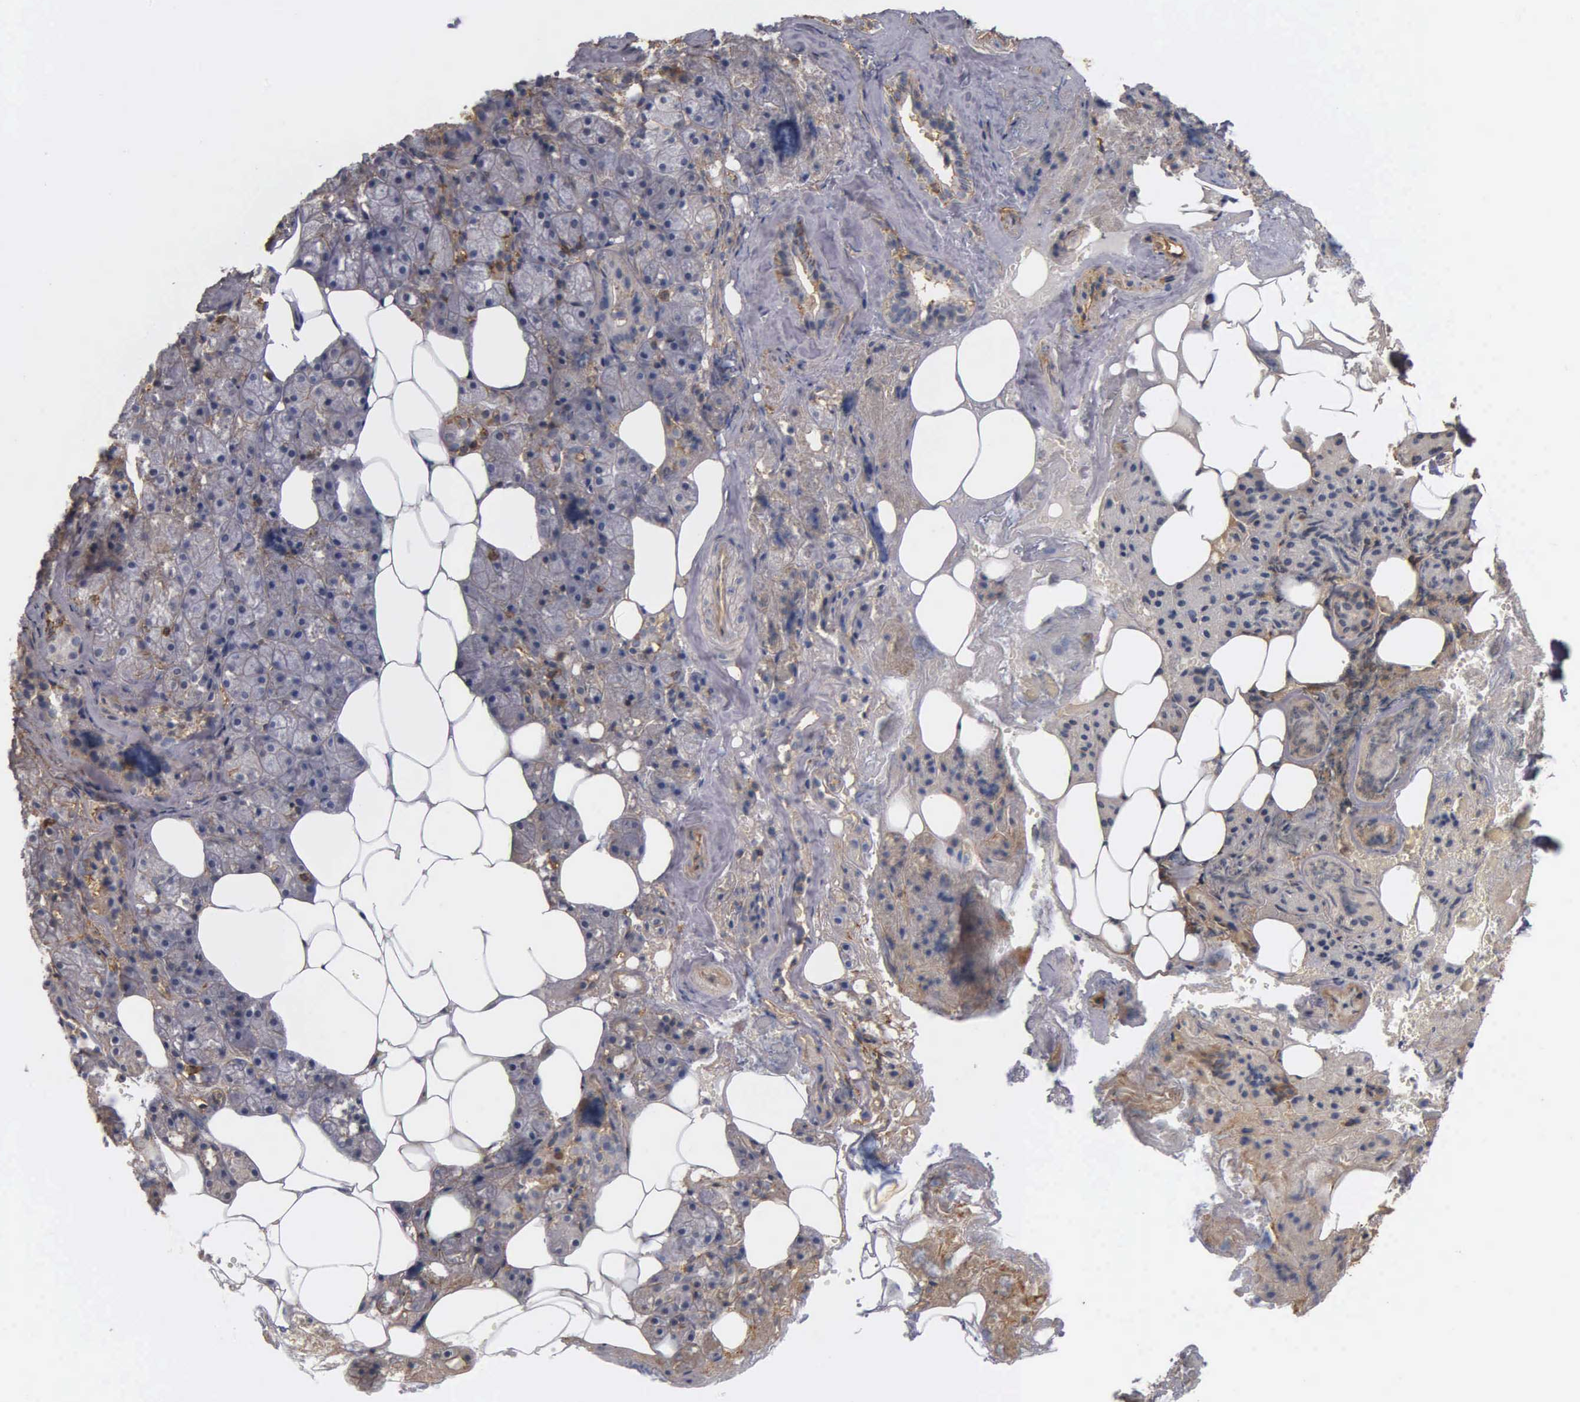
{"staining": {"intensity": "moderate", "quantity": ">75%", "location": "cytoplasmic/membranous"}, "tissue": "salivary gland", "cell_type": "Glandular cells", "image_type": "normal", "snomed": [{"axis": "morphology", "description": "Normal tissue, NOS"}, {"axis": "topography", "description": "Salivary gland"}], "caption": "Immunohistochemical staining of unremarkable human salivary gland demonstrates medium levels of moderate cytoplasmic/membranous expression in about >75% of glandular cells.", "gene": "CD99", "patient": {"sex": "female", "age": 55}}